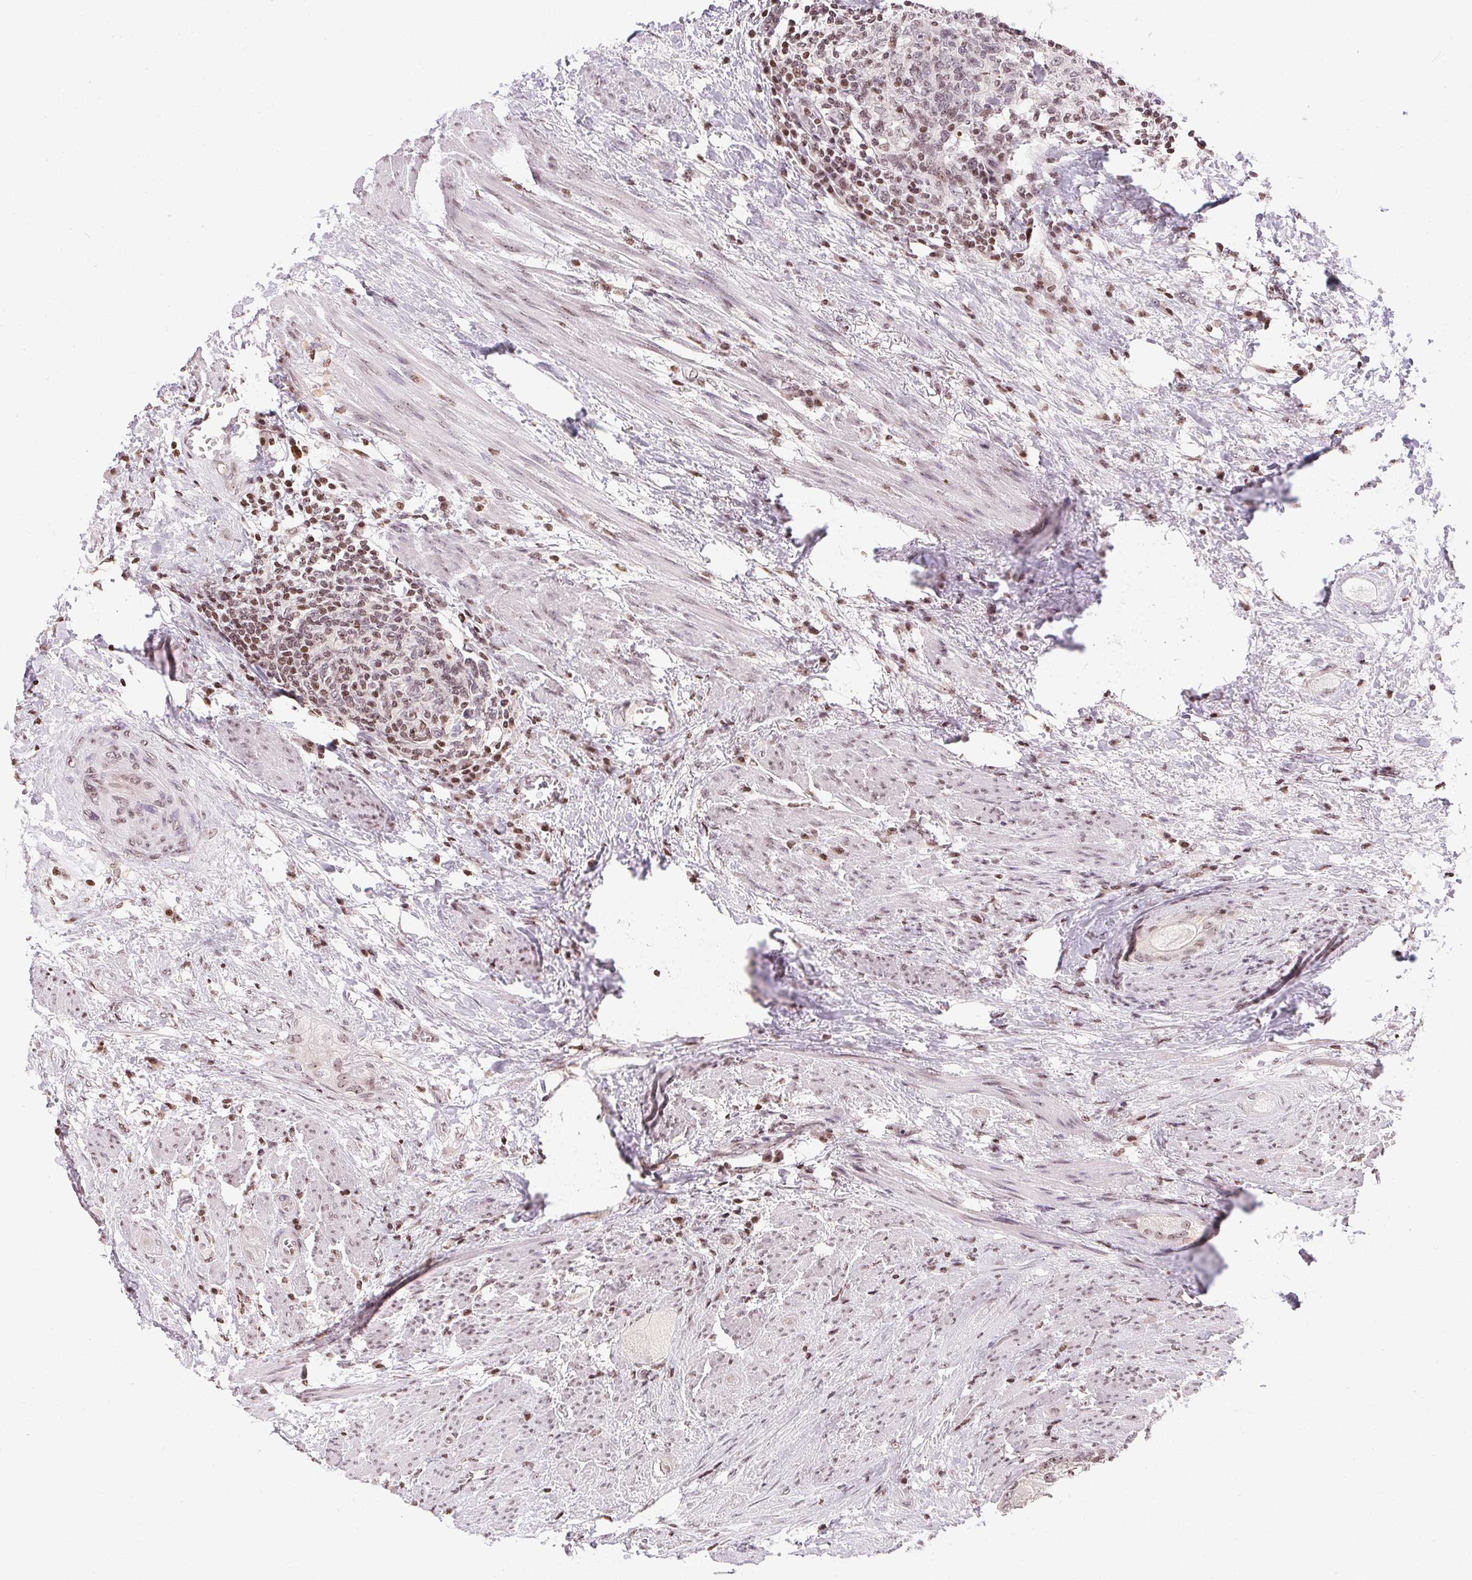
{"staining": {"intensity": "weak", "quantity": "25%-75%", "location": "nuclear"}, "tissue": "prostate cancer", "cell_type": "Tumor cells", "image_type": "cancer", "snomed": [{"axis": "morphology", "description": "Adenocarcinoma, High grade"}, {"axis": "topography", "description": "Prostate"}], "caption": "Immunohistochemical staining of prostate cancer (adenocarcinoma (high-grade)) demonstrates weak nuclear protein positivity in approximately 25%-75% of tumor cells.", "gene": "RNF181", "patient": {"sex": "male", "age": 70}}